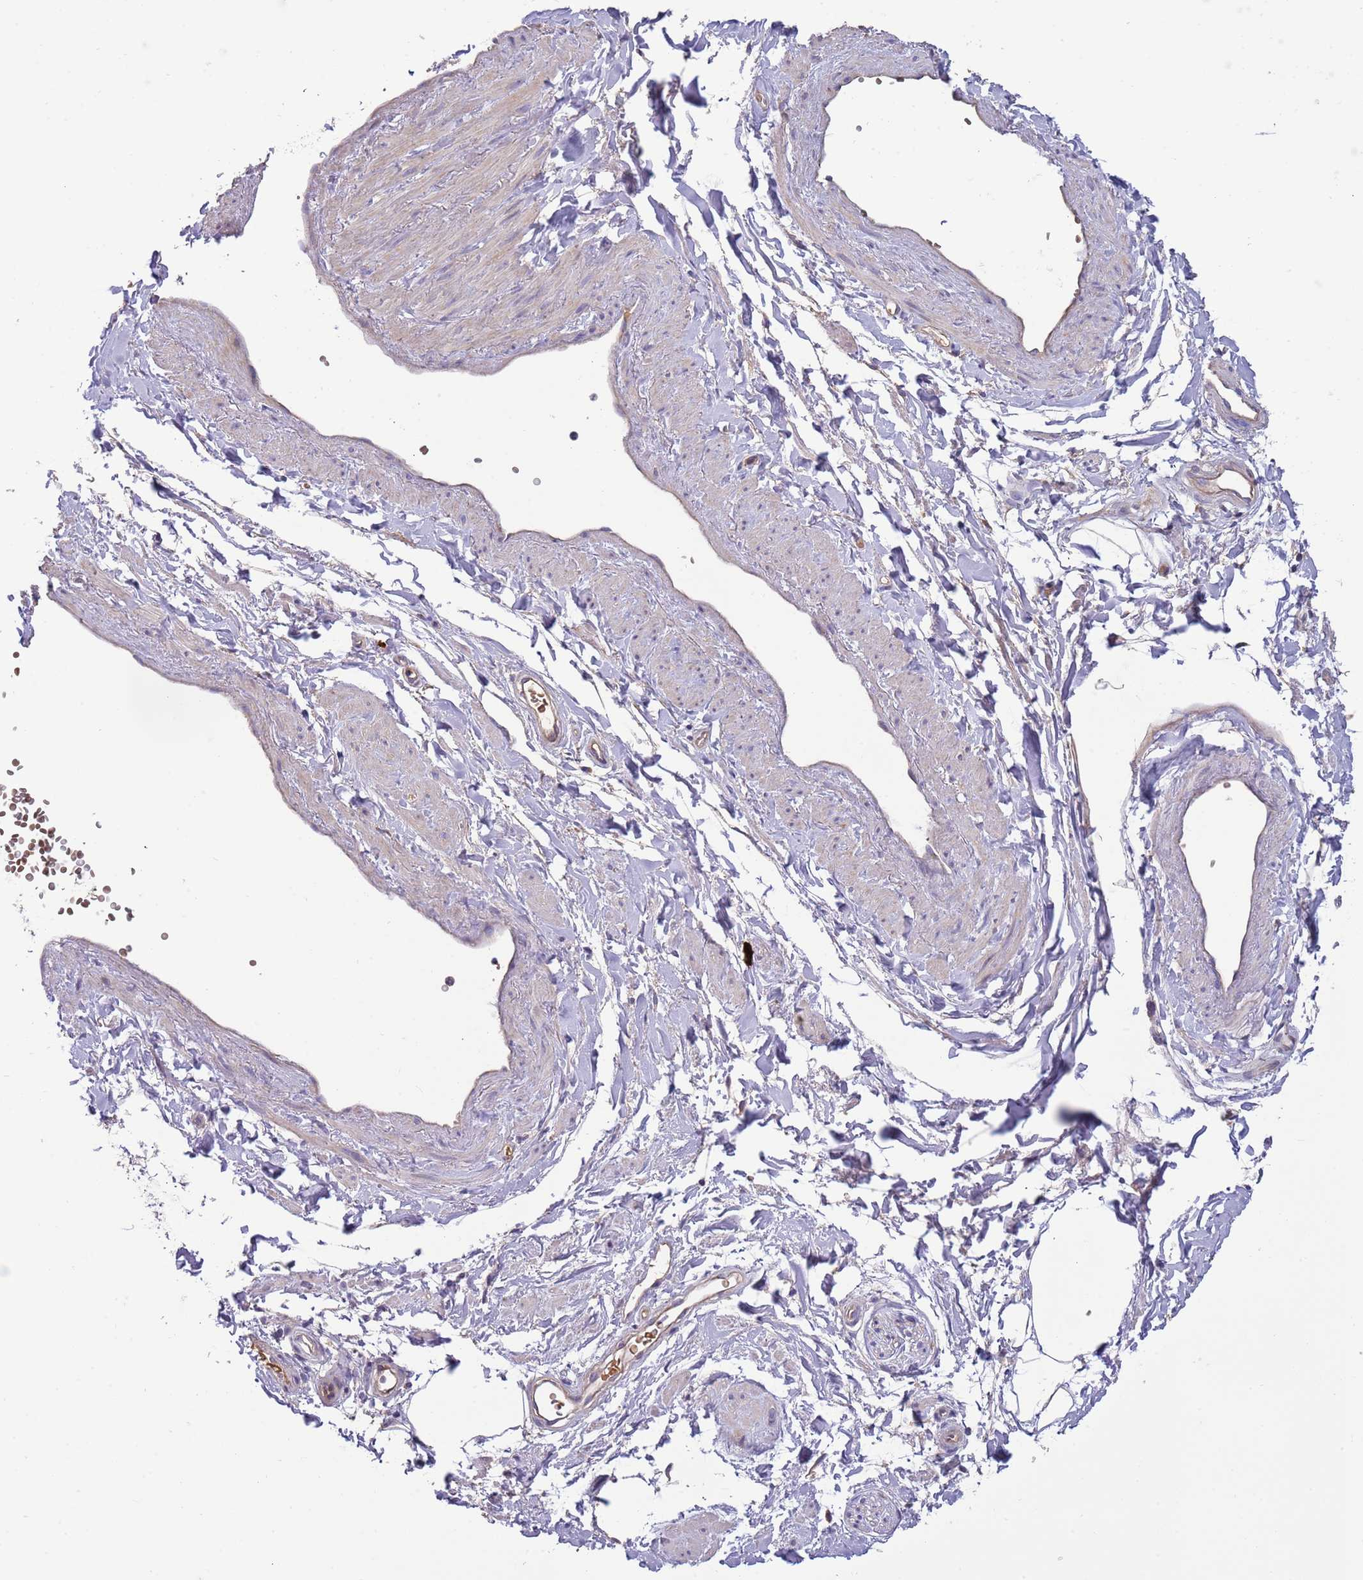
{"staining": {"intensity": "negative", "quantity": "none", "location": "none"}, "tissue": "adipose tissue", "cell_type": "Adipocytes", "image_type": "normal", "snomed": [{"axis": "morphology", "description": "Normal tissue, NOS"}, {"axis": "topography", "description": "Soft tissue"}, {"axis": "topography", "description": "Adipose tissue"}, {"axis": "topography", "description": "Vascular tissue"}, {"axis": "topography", "description": "Peripheral nerve tissue"}], "caption": "High magnification brightfield microscopy of benign adipose tissue stained with DAB (brown) and counterstained with hematoxylin (blue): adipocytes show no significant staining. The staining was performed using DAB (3,3'-diaminobenzidine) to visualize the protein expression in brown, while the nuclei were stained in blue with hematoxylin (Magnification: 20x).", "gene": "TRMO", "patient": {"sex": "male", "age": 74}}